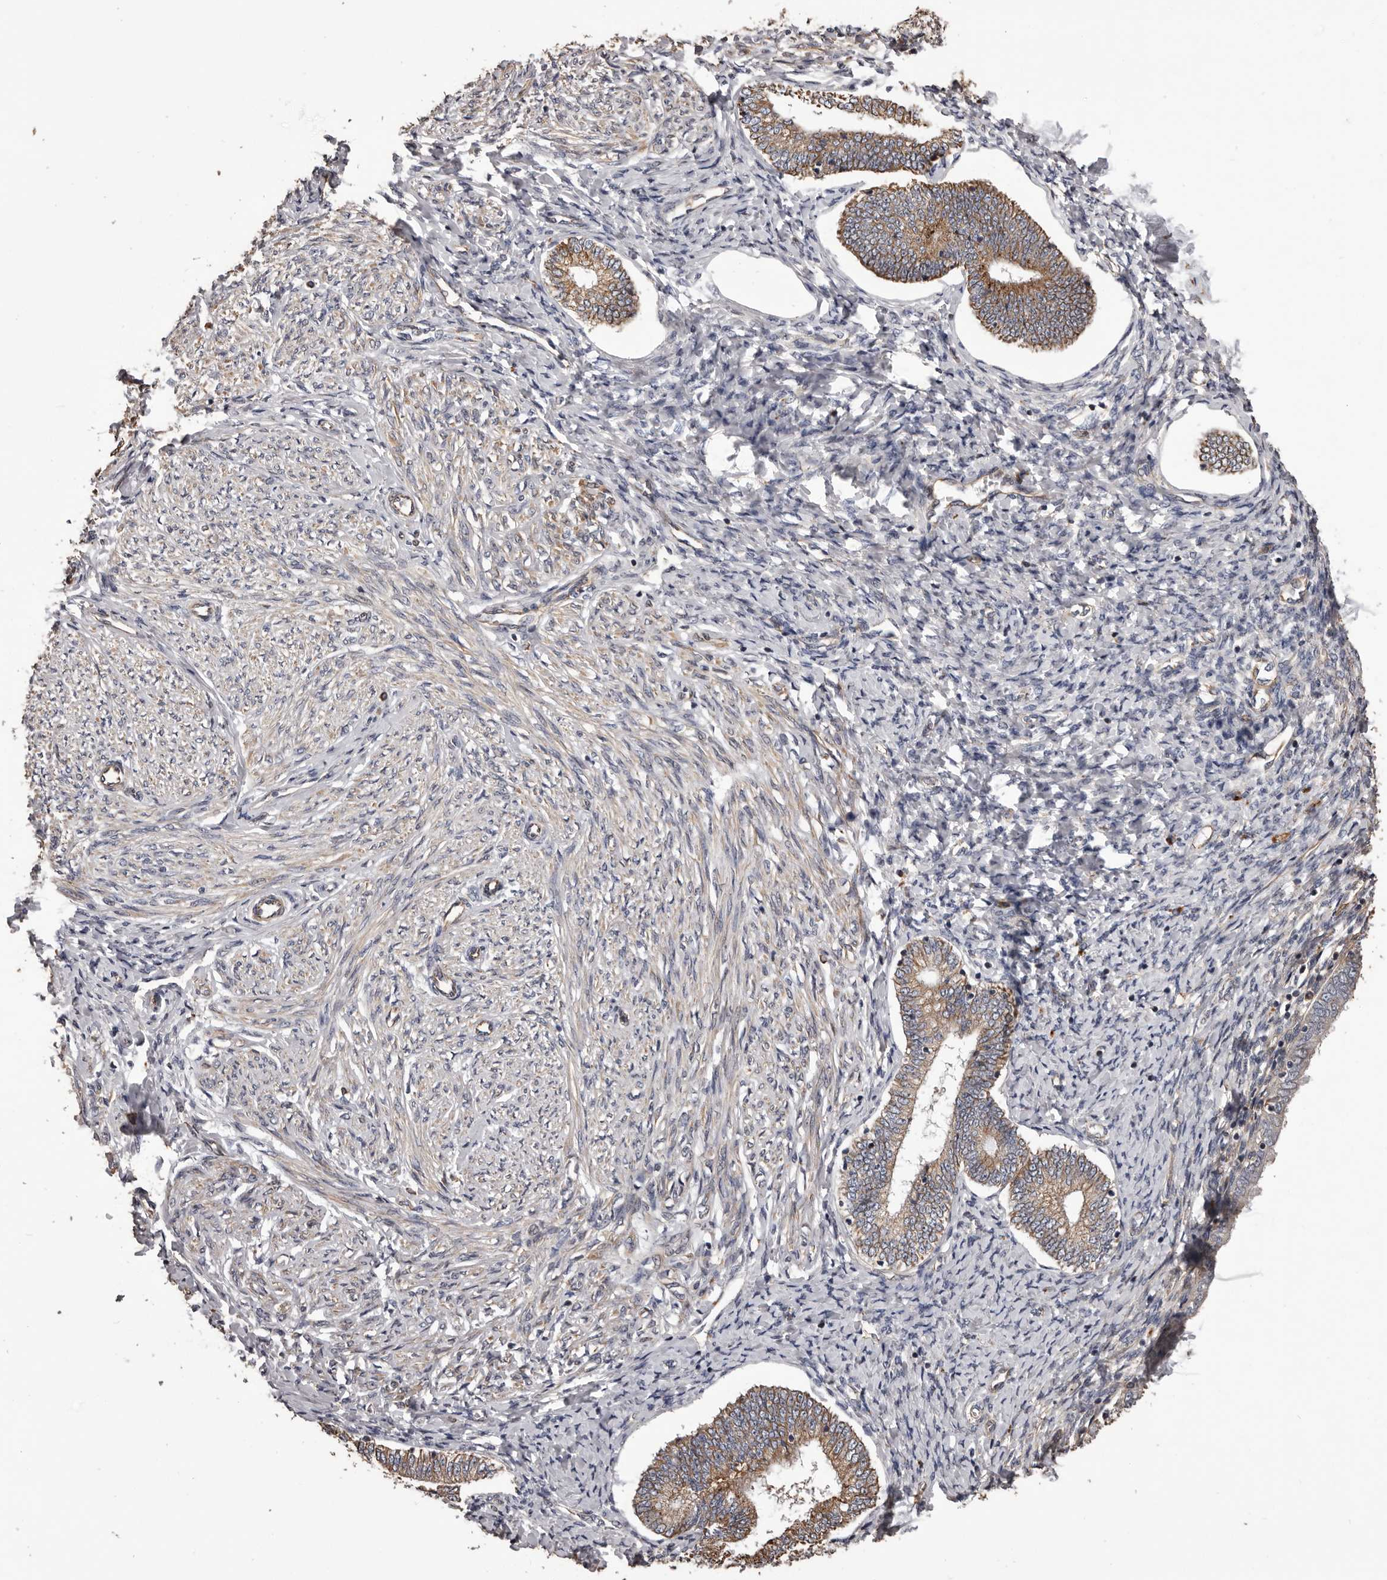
{"staining": {"intensity": "negative", "quantity": "none", "location": "none"}, "tissue": "endometrium", "cell_type": "Cells in endometrial stroma", "image_type": "normal", "snomed": [{"axis": "morphology", "description": "Normal tissue, NOS"}, {"axis": "topography", "description": "Endometrium"}], "caption": "The image reveals no significant expression in cells in endometrial stroma of endometrium.", "gene": "CEP104", "patient": {"sex": "female", "age": 72}}